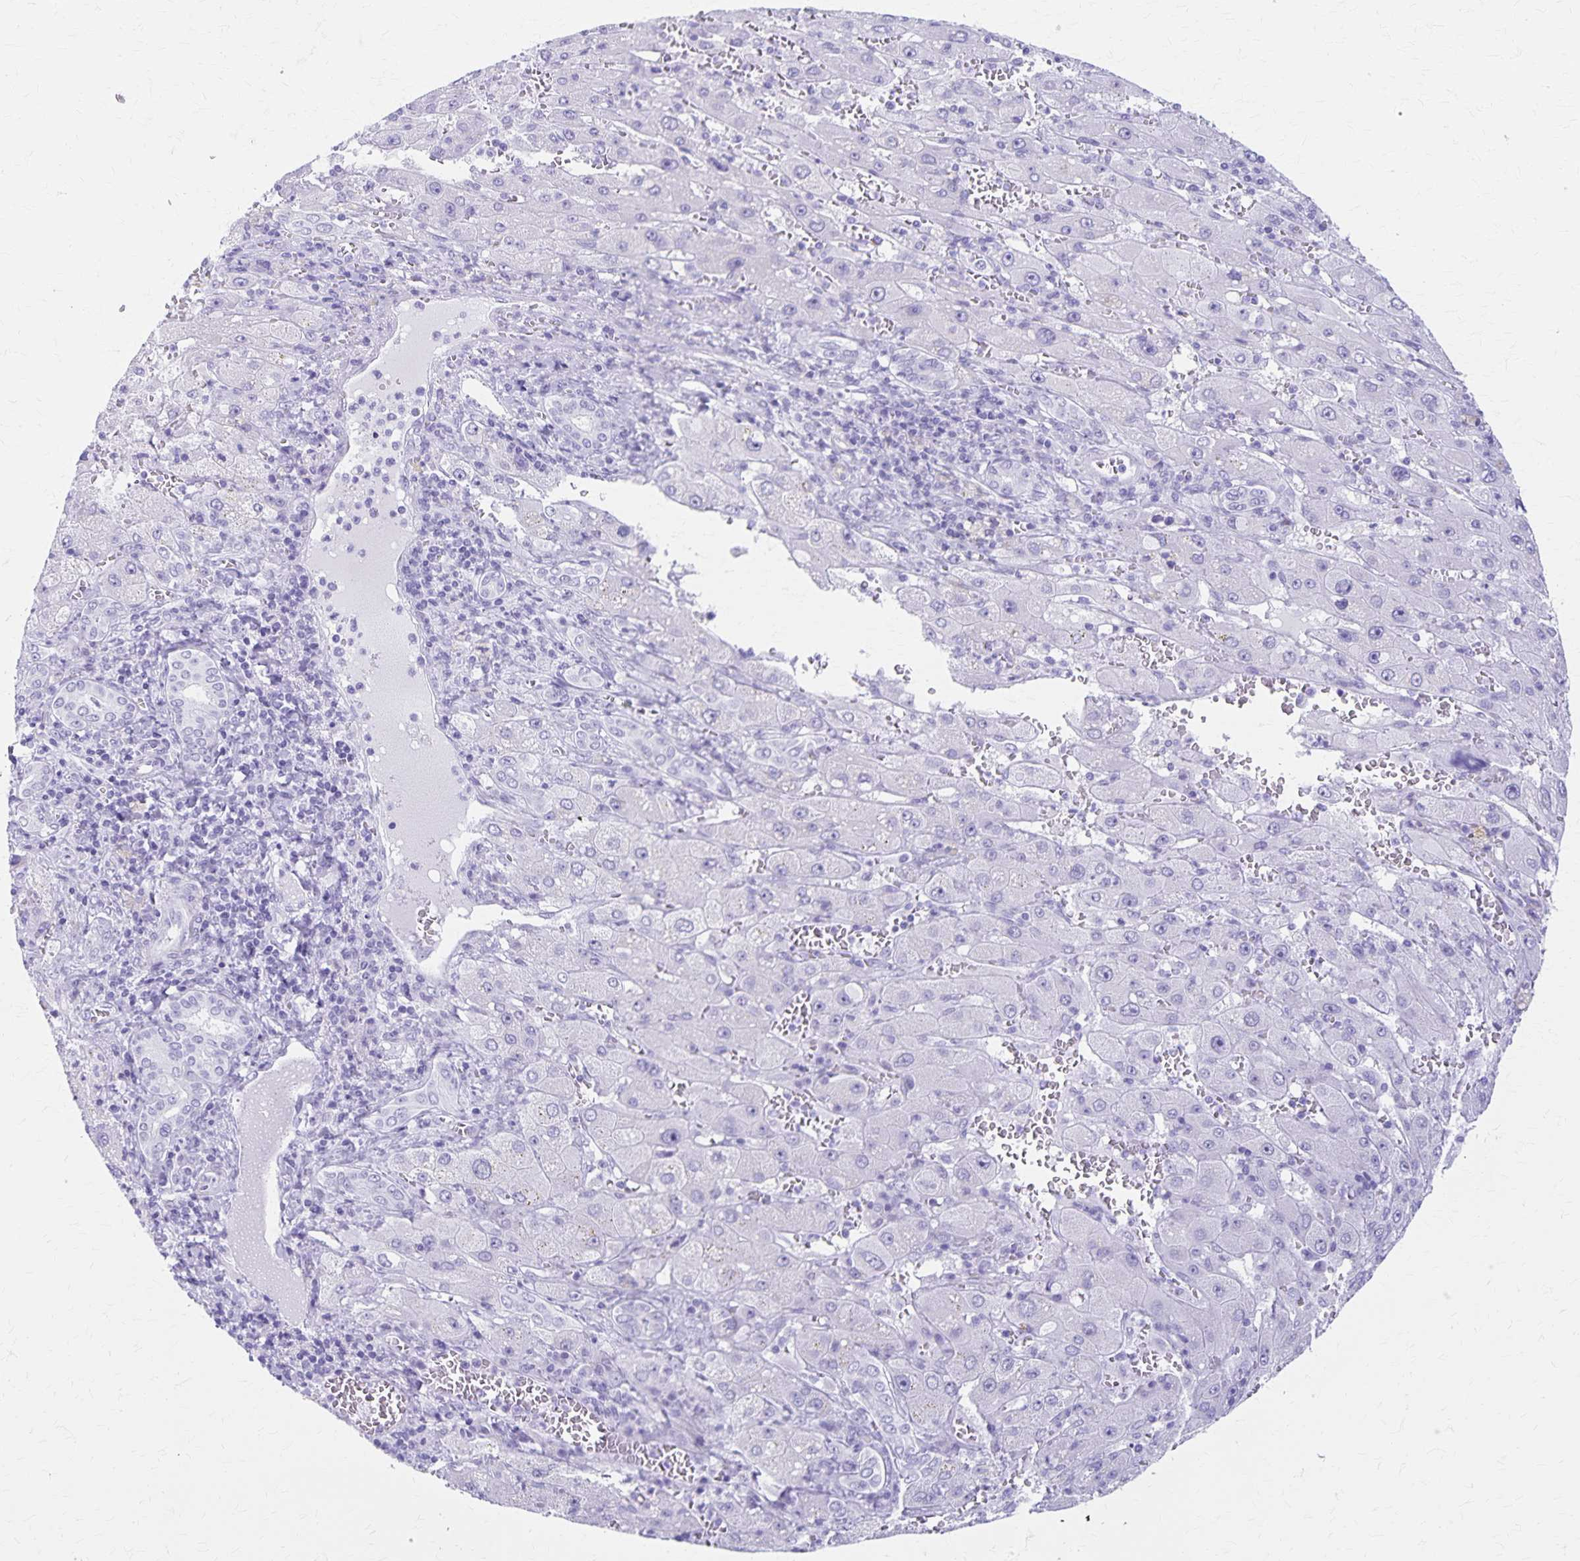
{"staining": {"intensity": "negative", "quantity": "none", "location": "none"}, "tissue": "liver cancer", "cell_type": "Tumor cells", "image_type": "cancer", "snomed": [{"axis": "morphology", "description": "Carcinoma, Hepatocellular, NOS"}, {"axis": "topography", "description": "Liver"}], "caption": "The image displays no staining of tumor cells in liver cancer.", "gene": "DEFA5", "patient": {"sex": "female", "age": 73}}